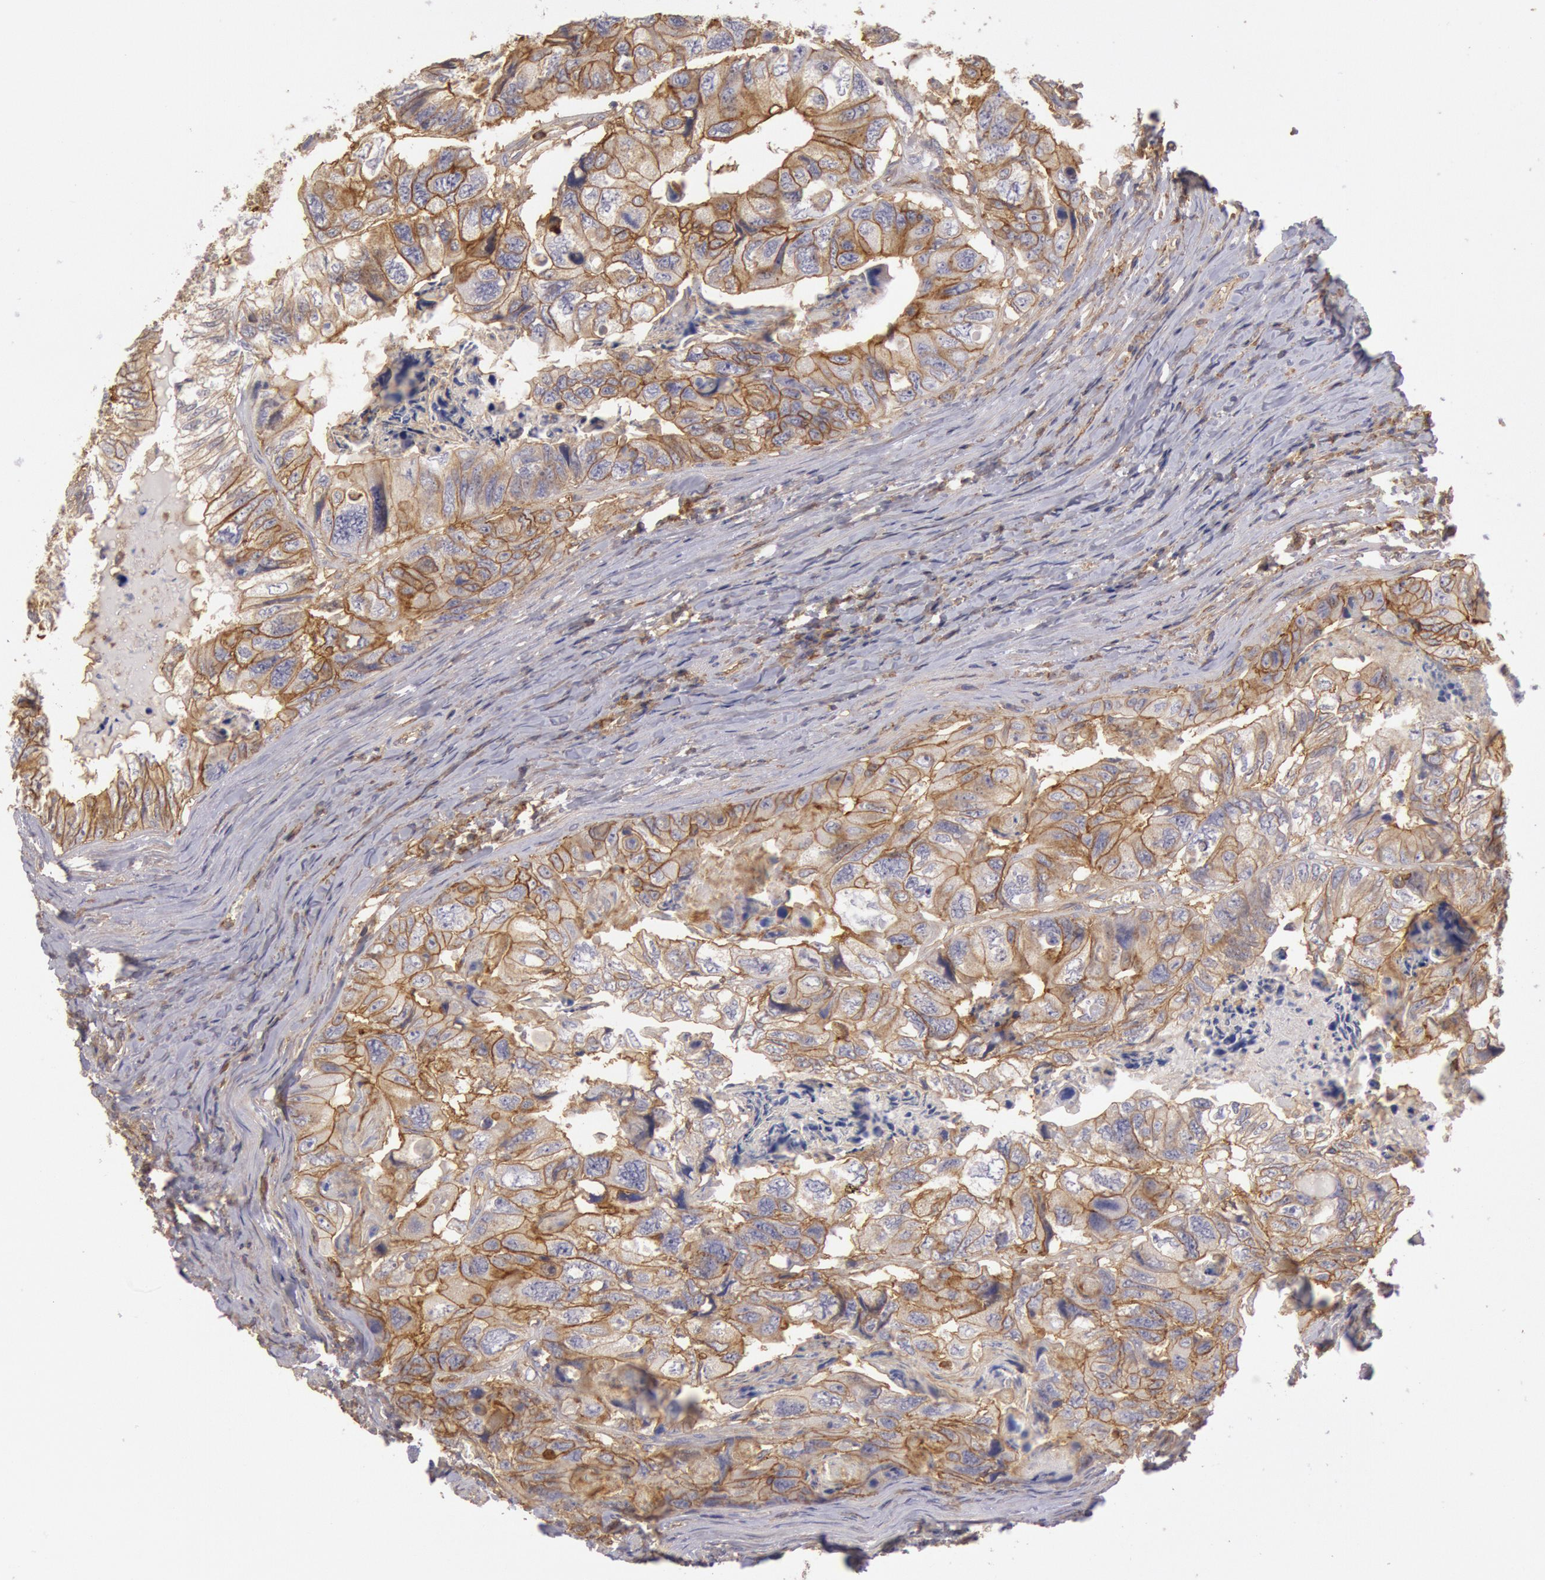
{"staining": {"intensity": "moderate", "quantity": ">75%", "location": "cytoplasmic/membranous"}, "tissue": "colorectal cancer", "cell_type": "Tumor cells", "image_type": "cancer", "snomed": [{"axis": "morphology", "description": "Adenocarcinoma, NOS"}, {"axis": "topography", "description": "Rectum"}], "caption": "Immunohistochemistry (IHC) image of colorectal cancer stained for a protein (brown), which displays medium levels of moderate cytoplasmic/membranous positivity in about >75% of tumor cells.", "gene": "SNAP23", "patient": {"sex": "female", "age": 82}}